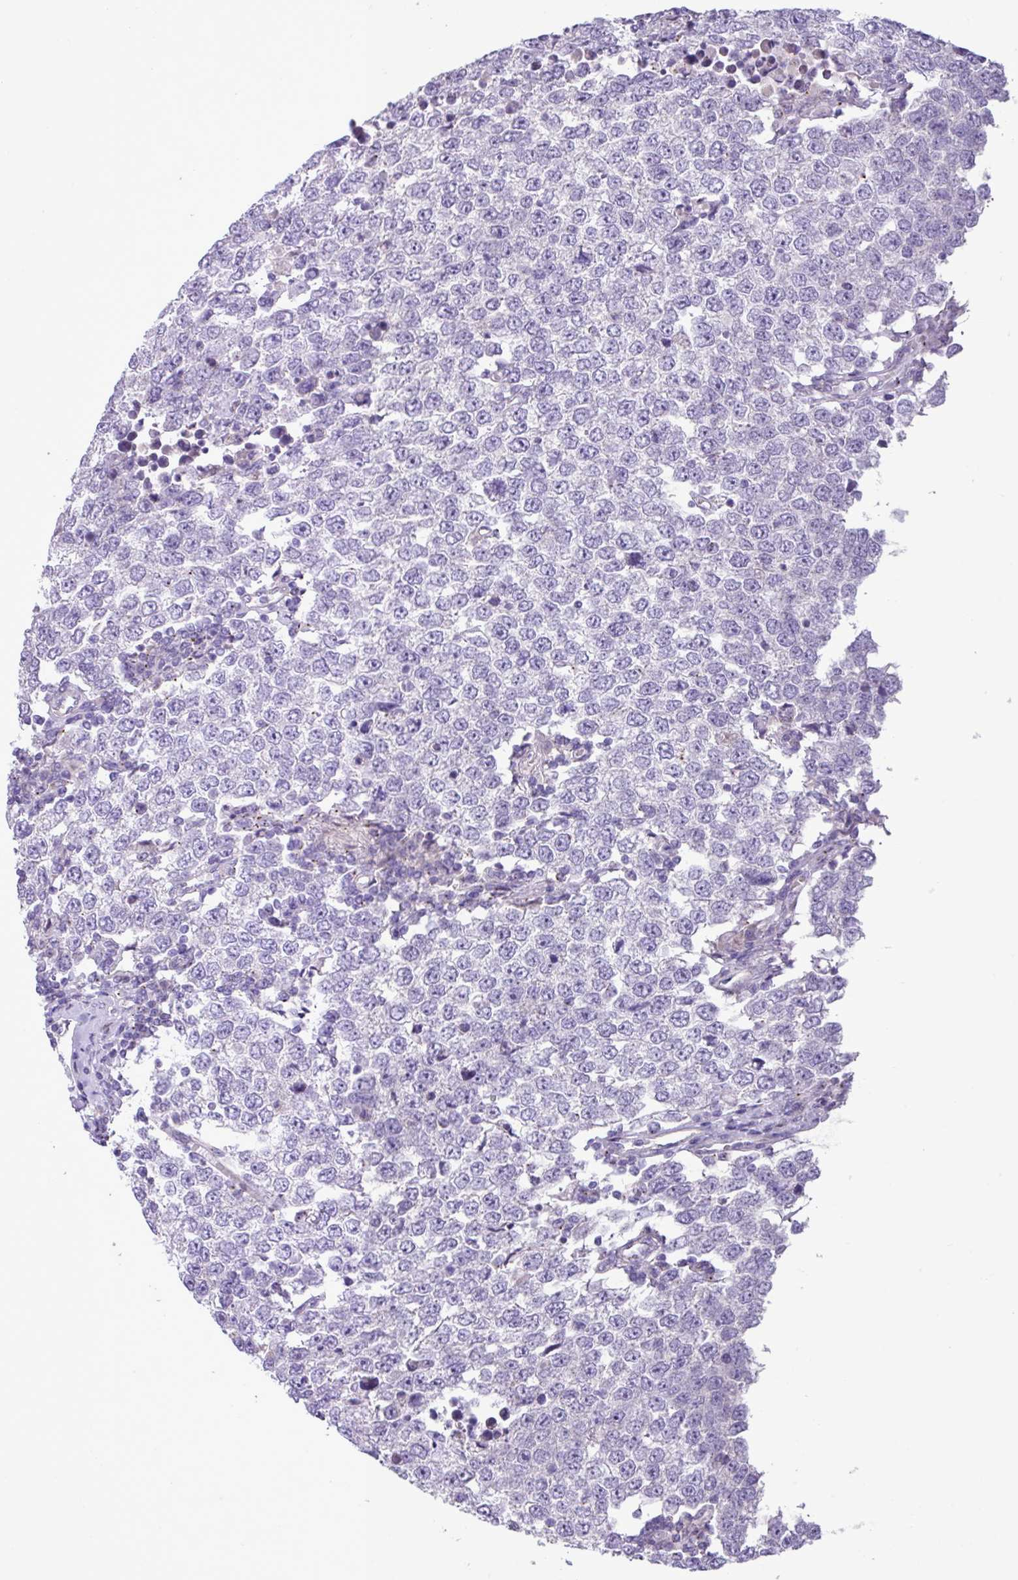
{"staining": {"intensity": "negative", "quantity": "none", "location": "none"}, "tissue": "testis cancer", "cell_type": "Tumor cells", "image_type": "cancer", "snomed": [{"axis": "morphology", "description": "Seminoma, NOS"}, {"axis": "morphology", "description": "Carcinoma, Embryonal, NOS"}, {"axis": "topography", "description": "Testis"}], "caption": "A high-resolution histopathology image shows immunohistochemistry staining of embryonal carcinoma (testis), which shows no significant positivity in tumor cells. Nuclei are stained in blue.", "gene": "SPINK8", "patient": {"sex": "male", "age": 28}}